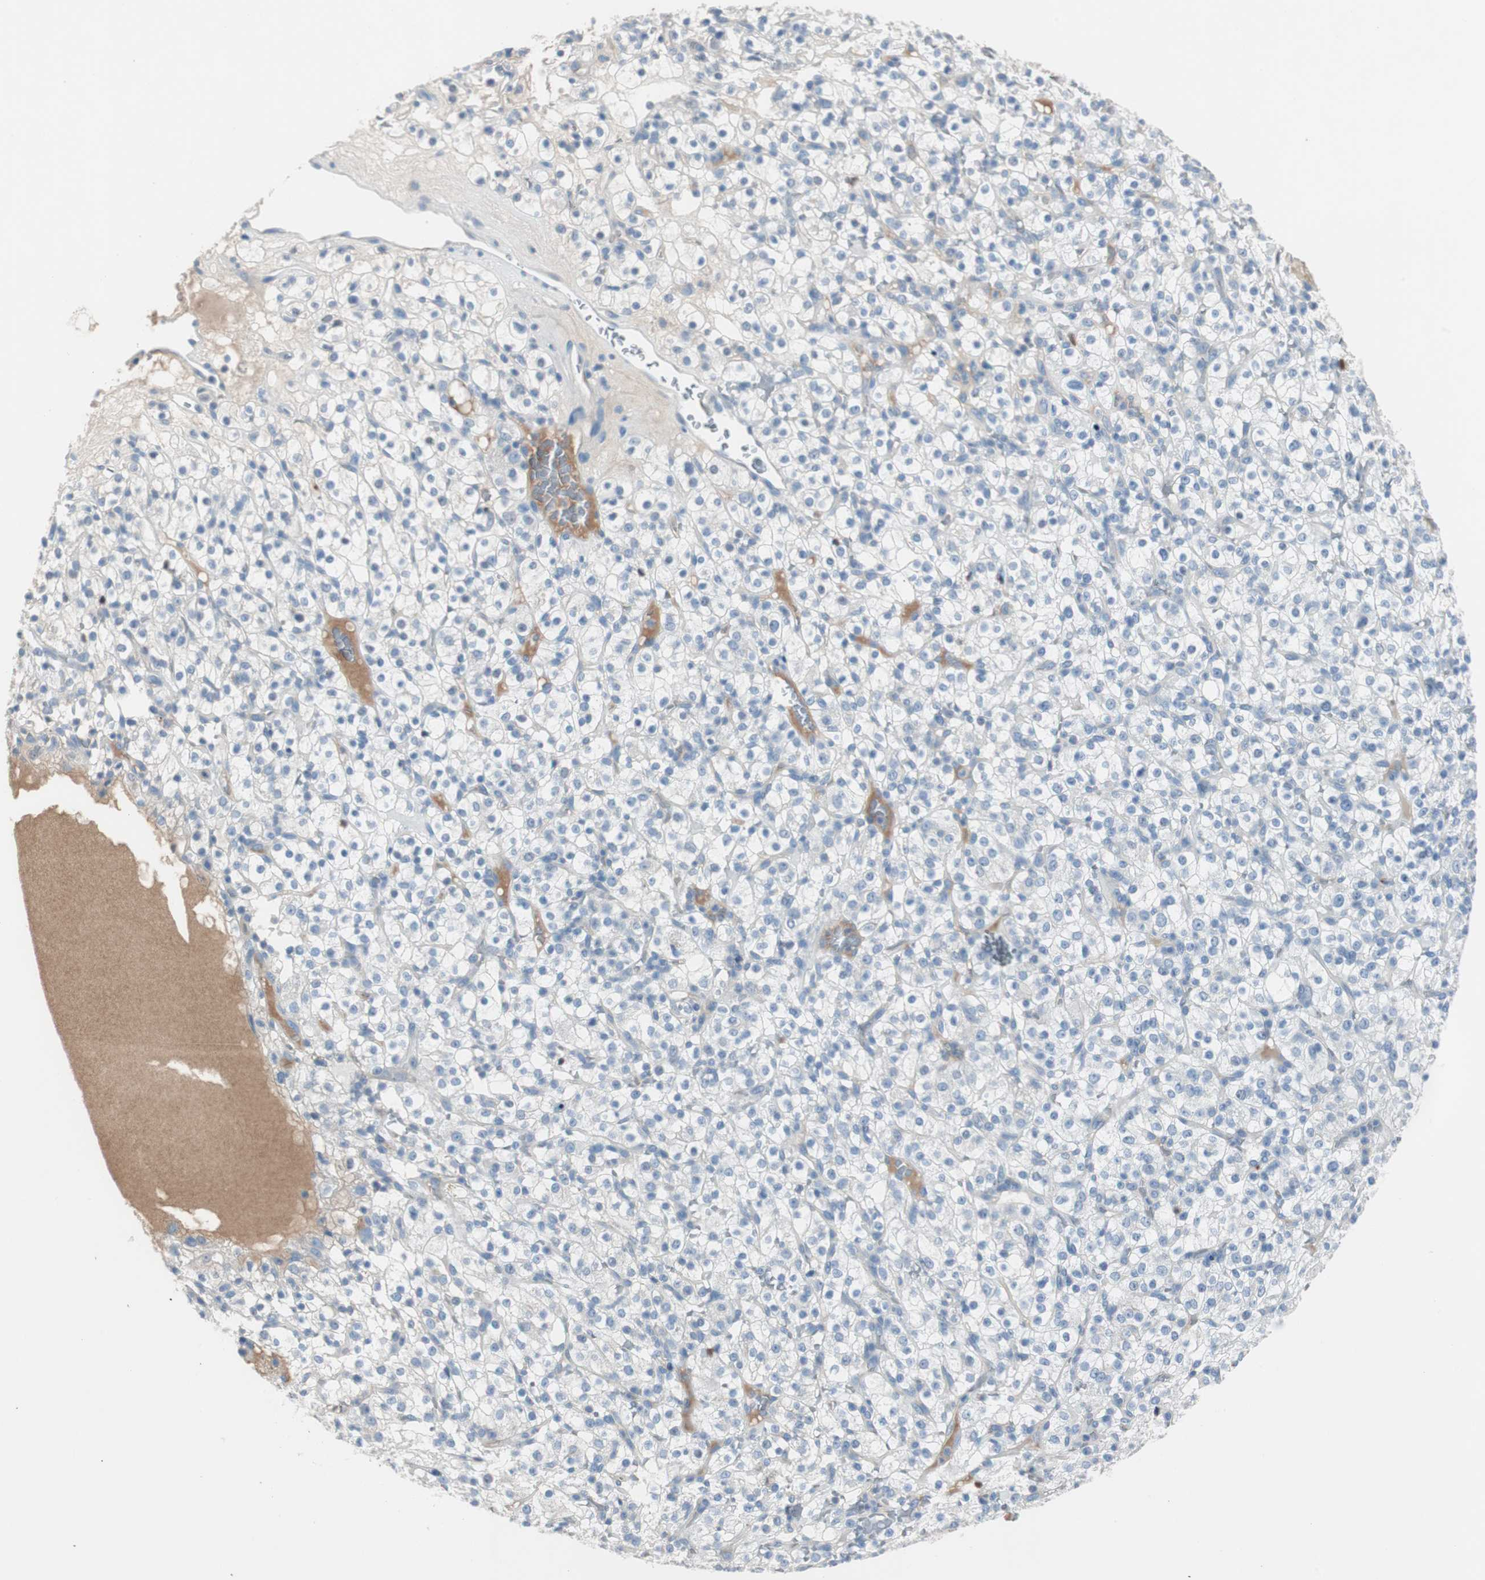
{"staining": {"intensity": "negative", "quantity": "none", "location": "none"}, "tissue": "renal cancer", "cell_type": "Tumor cells", "image_type": "cancer", "snomed": [{"axis": "morphology", "description": "Normal tissue, NOS"}, {"axis": "morphology", "description": "Adenocarcinoma, NOS"}, {"axis": "topography", "description": "Kidney"}], "caption": "Immunohistochemistry (IHC) histopathology image of renal cancer (adenocarcinoma) stained for a protein (brown), which reveals no expression in tumor cells. (Stains: DAB (3,3'-diaminobenzidine) immunohistochemistry with hematoxylin counter stain, Microscopy: brightfield microscopy at high magnification).", "gene": "SERPINF1", "patient": {"sex": "female", "age": 72}}